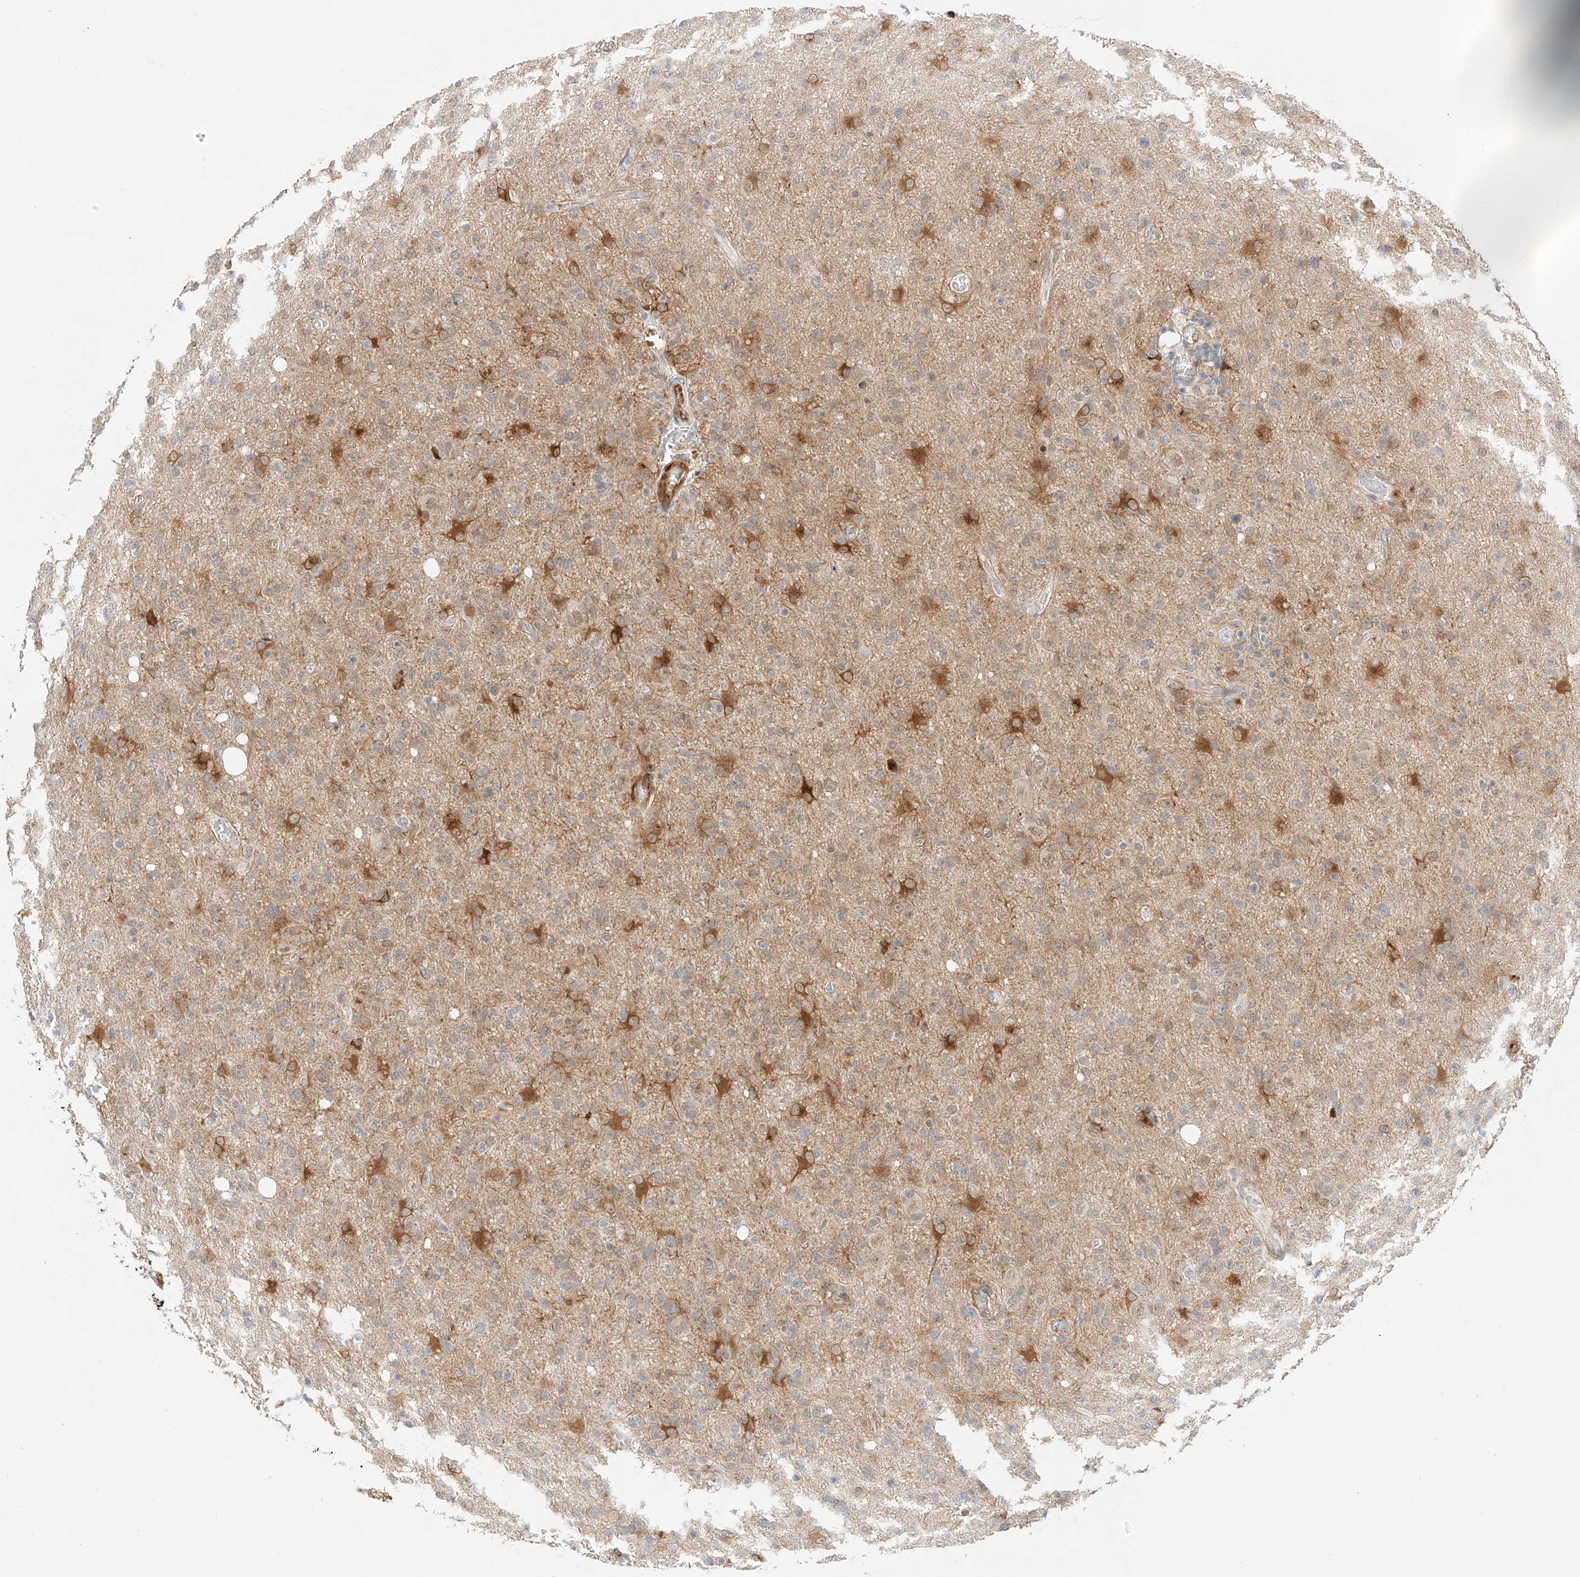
{"staining": {"intensity": "negative", "quantity": "none", "location": "none"}, "tissue": "glioma", "cell_type": "Tumor cells", "image_type": "cancer", "snomed": [{"axis": "morphology", "description": "Glioma, malignant, High grade"}, {"axis": "topography", "description": "Brain"}], "caption": "Immunohistochemical staining of glioma shows no significant expression in tumor cells. (Stains: DAB (3,3'-diaminobenzidine) IHC with hematoxylin counter stain, Microscopy: brightfield microscopy at high magnification).", "gene": "CARMIL1", "patient": {"sex": "female", "age": 57}}